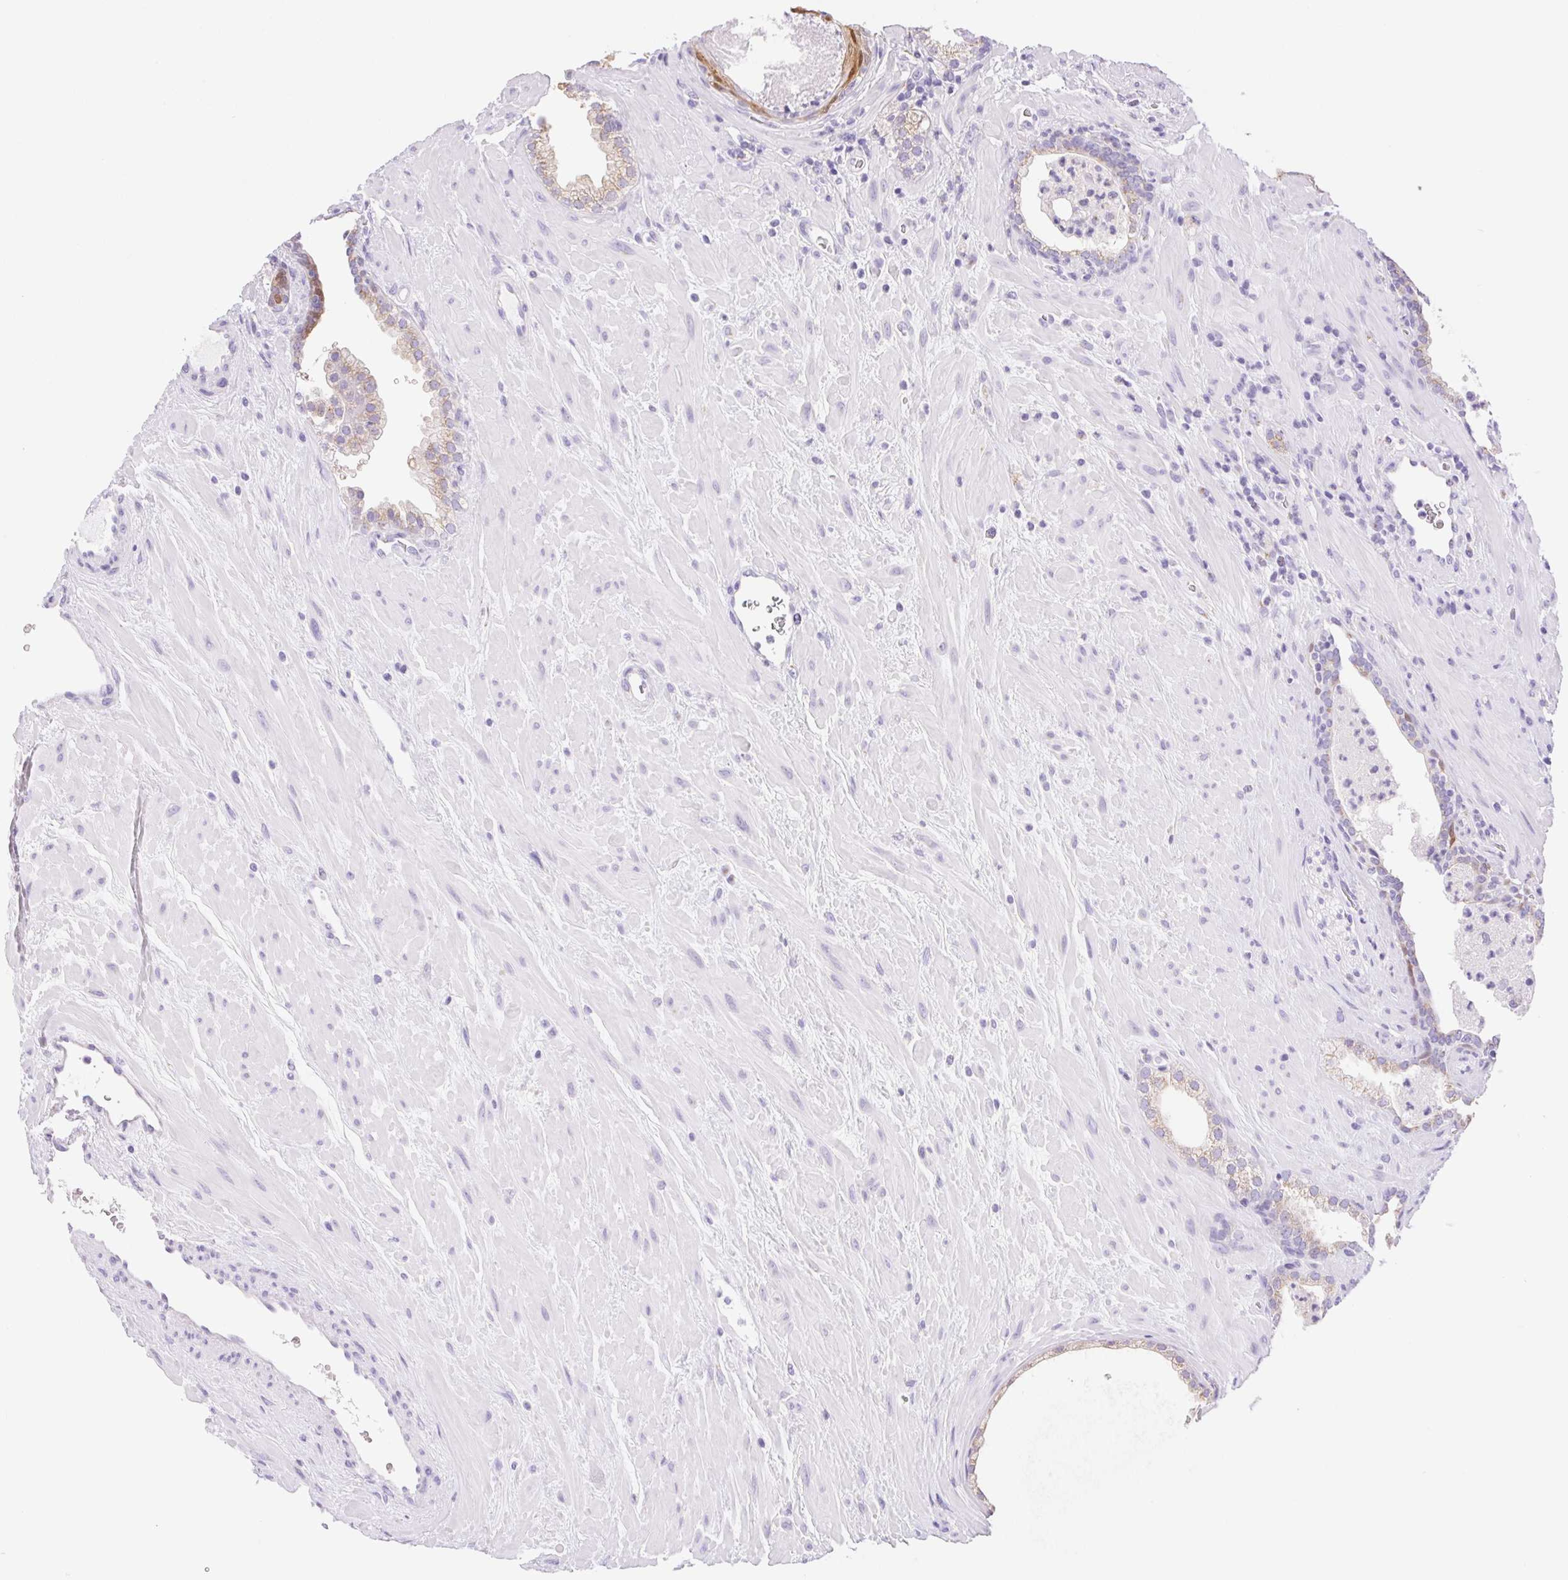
{"staining": {"intensity": "weak", "quantity": "<25%", "location": "cytoplasmic/membranous"}, "tissue": "prostate cancer", "cell_type": "Tumor cells", "image_type": "cancer", "snomed": [{"axis": "morphology", "description": "Adenocarcinoma, Low grade"}, {"axis": "topography", "description": "Prostate"}], "caption": "Human prostate cancer (adenocarcinoma (low-grade)) stained for a protein using immunohistochemistry exhibits no positivity in tumor cells.", "gene": "SERPINB3", "patient": {"sex": "male", "age": 62}}